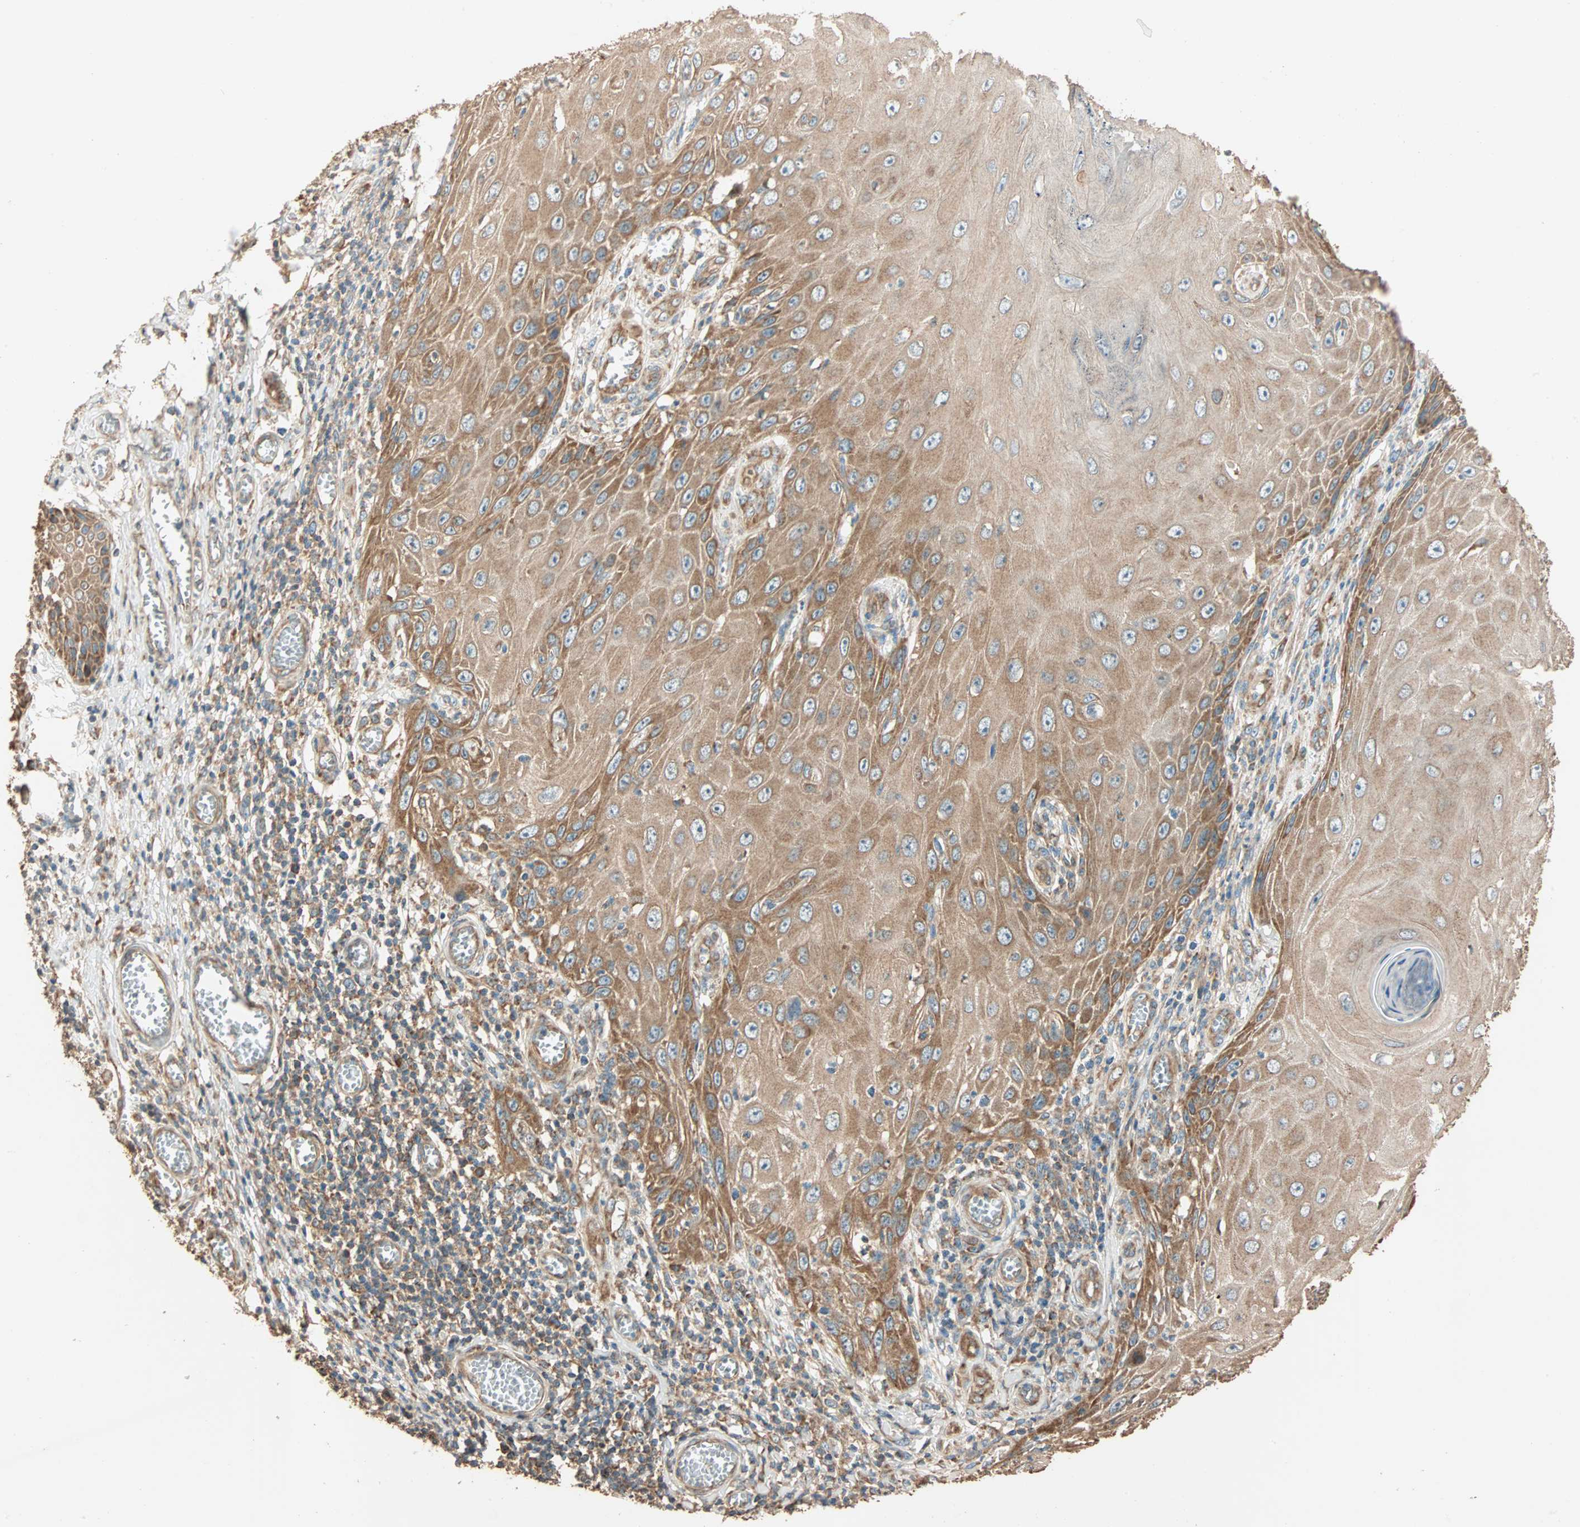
{"staining": {"intensity": "moderate", "quantity": ">75%", "location": "cytoplasmic/membranous"}, "tissue": "skin cancer", "cell_type": "Tumor cells", "image_type": "cancer", "snomed": [{"axis": "morphology", "description": "Squamous cell carcinoma, NOS"}, {"axis": "topography", "description": "Skin"}], "caption": "Immunohistochemical staining of human skin cancer displays medium levels of moderate cytoplasmic/membranous protein positivity in approximately >75% of tumor cells.", "gene": "EIF4G2", "patient": {"sex": "female", "age": 73}}